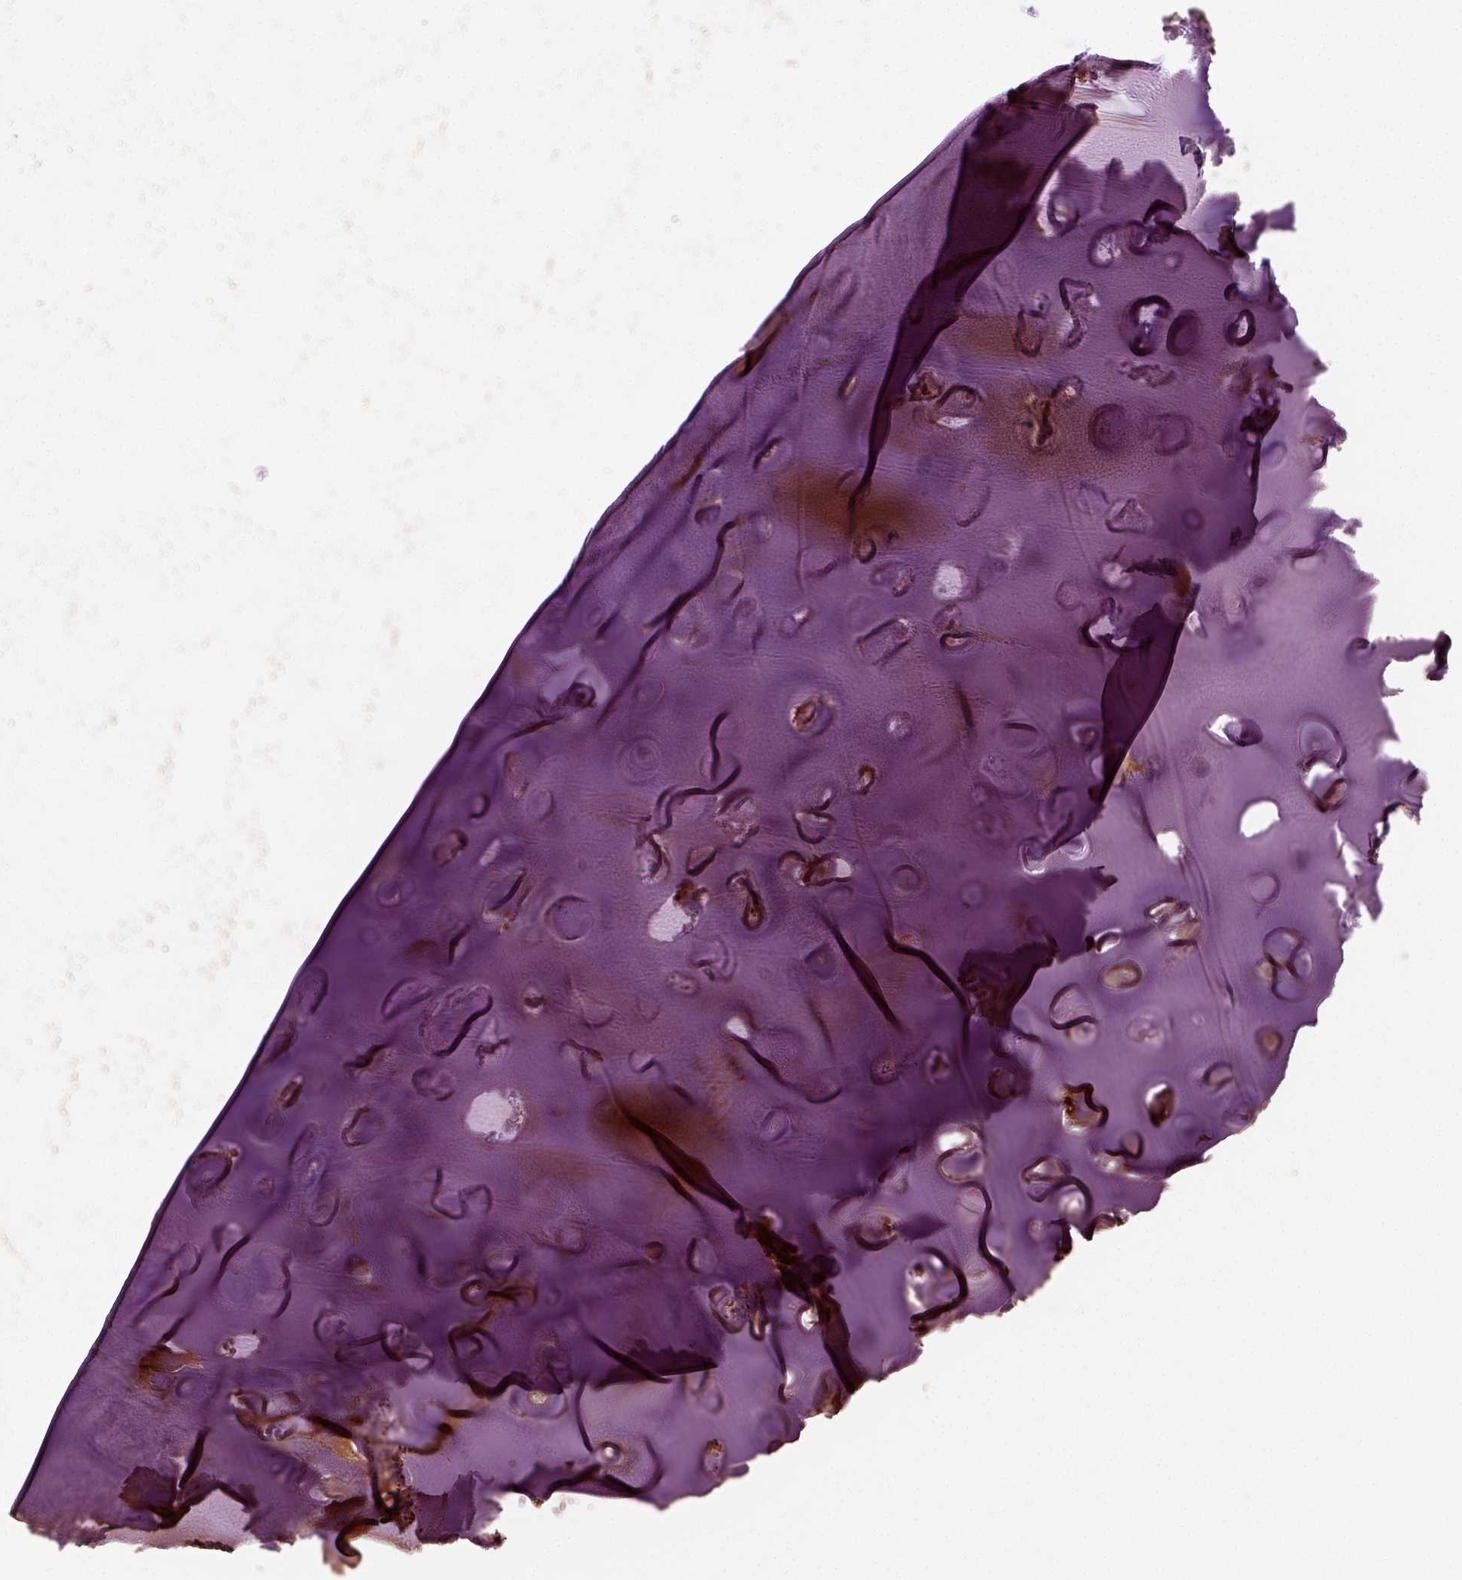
{"staining": {"intensity": "negative", "quantity": "none", "location": "none"}, "tissue": "adipose tissue", "cell_type": "Adipocytes", "image_type": "normal", "snomed": [{"axis": "morphology", "description": "Normal tissue, NOS"}, {"axis": "morphology", "description": "Squamous cell carcinoma, NOS"}, {"axis": "topography", "description": "Cartilage tissue"}, {"axis": "topography", "description": "Lung"}], "caption": "Immunohistochemical staining of normal human adipose tissue exhibits no significant expression in adipocytes. Nuclei are stained in blue.", "gene": "SYNGAP1", "patient": {"sex": "male", "age": 66}}